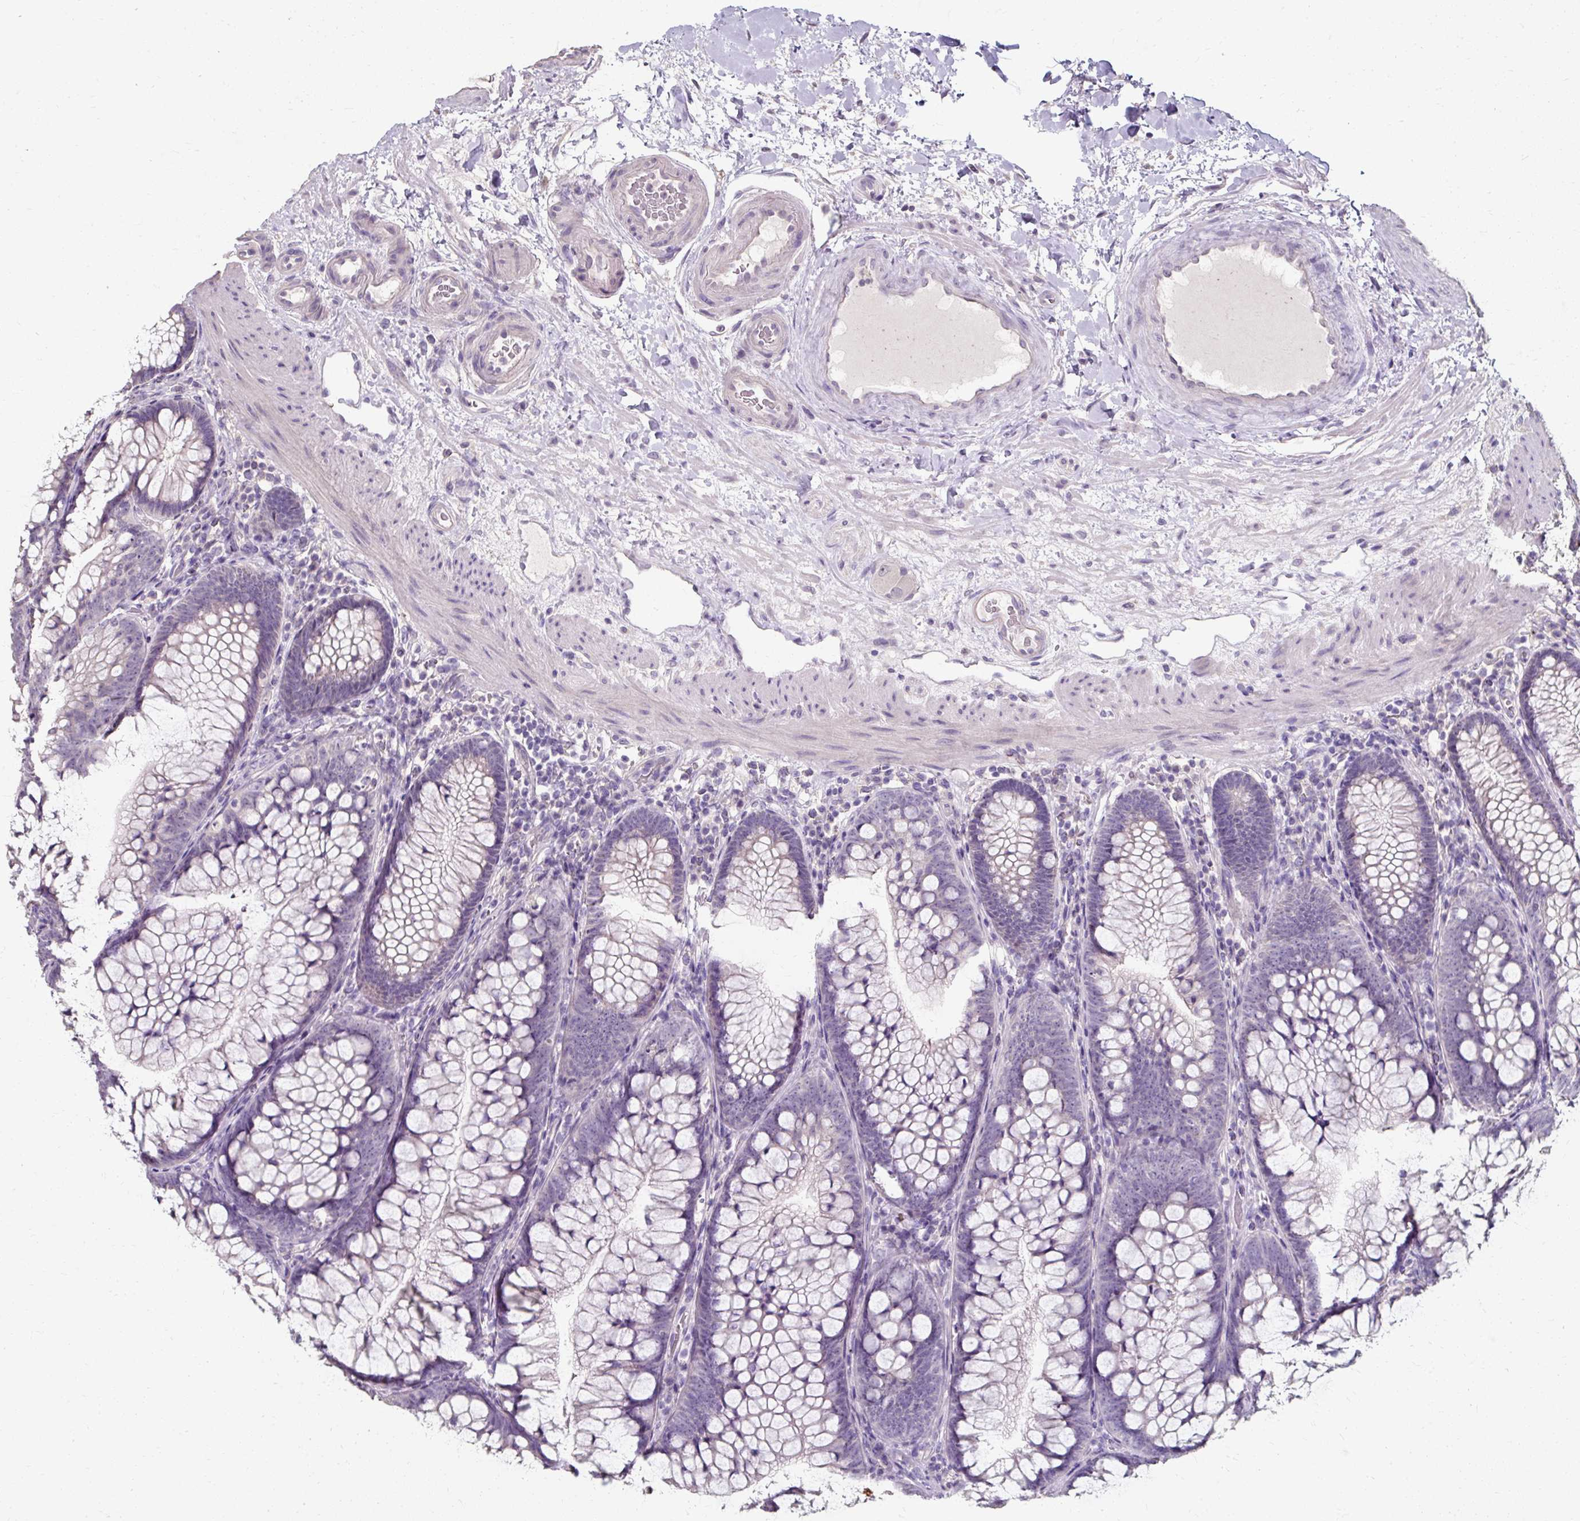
{"staining": {"intensity": "negative", "quantity": "none", "location": "none"}, "tissue": "colon", "cell_type": "Endothelial cells", "image_type": "normal", "snomed": [{"axis": "morphology", "description": "Normal tissue, NOS"}, {"axis": "morphology", "description": "Adenoma, NOS"}, {"axis": "topography", "description": "Soft tissue"}, {"axis": "topography", "description": "Colon"}], "caption": "This is an IHC image of unremarkable human colon. There is no positivity in endothelial cells.", "gene": "KLHL24", "patient": {"sex": "male", "age": 47}}